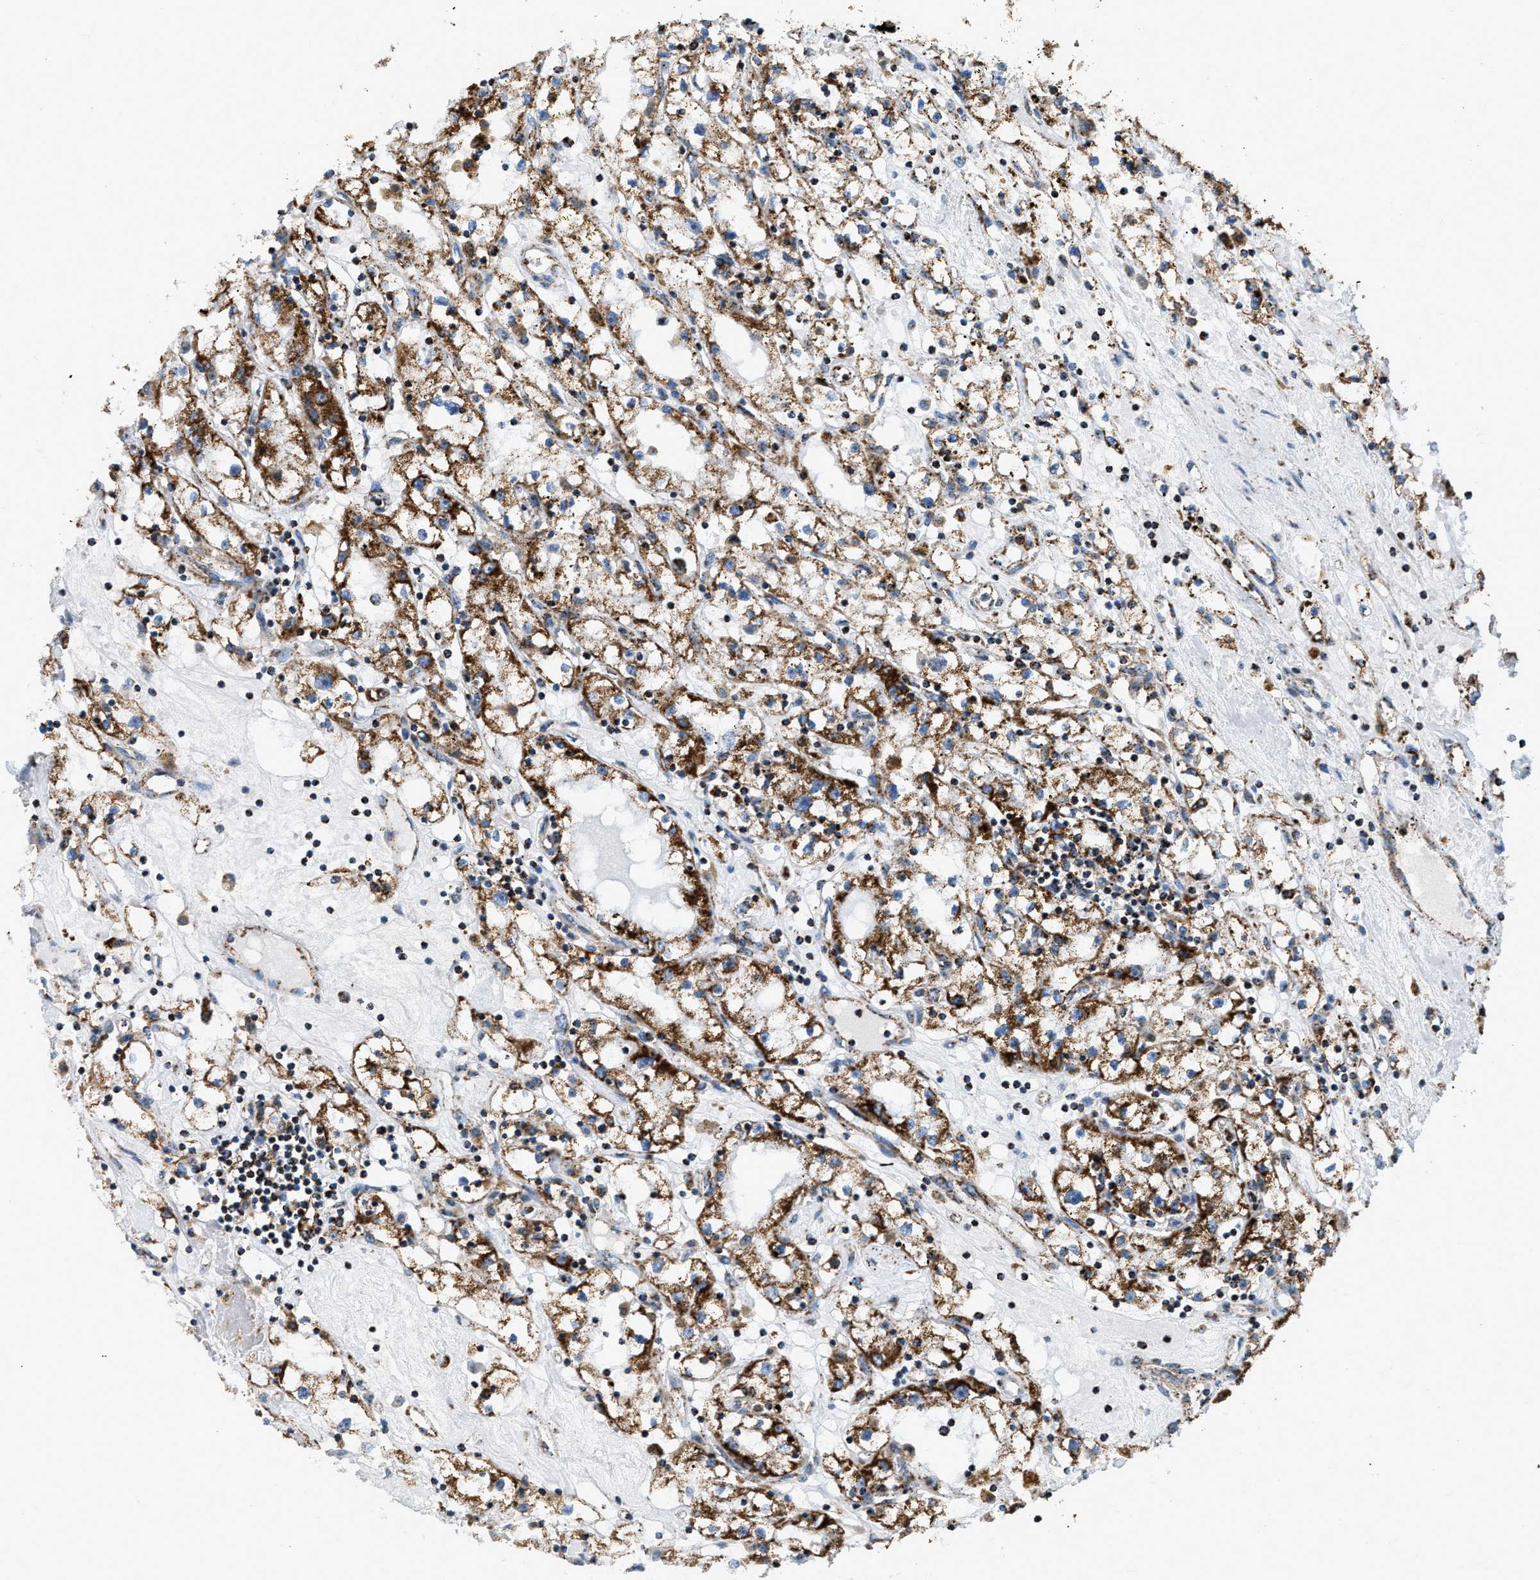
{"staining": {"intensity": "moderate", "quantity": ">75%", "location": "cytoplasmic/membranous"}, "tissue": "renal cancer", "cell_type": "Tumor cells", "image_type": "cancer", "snomed": [{"axis": "morphology", "description": "Adenocarcinoma, NOS"}, {"axis": "topography", "description": "Kidney"}], "caption": "Immunohistochemical staining of renal cancer exhibits moderate cytoplasmic/membranous protein staining in approximately >75% of tumor cells.", "gene": "ETFB", "patient": {"sex": "male", "age": 56}}